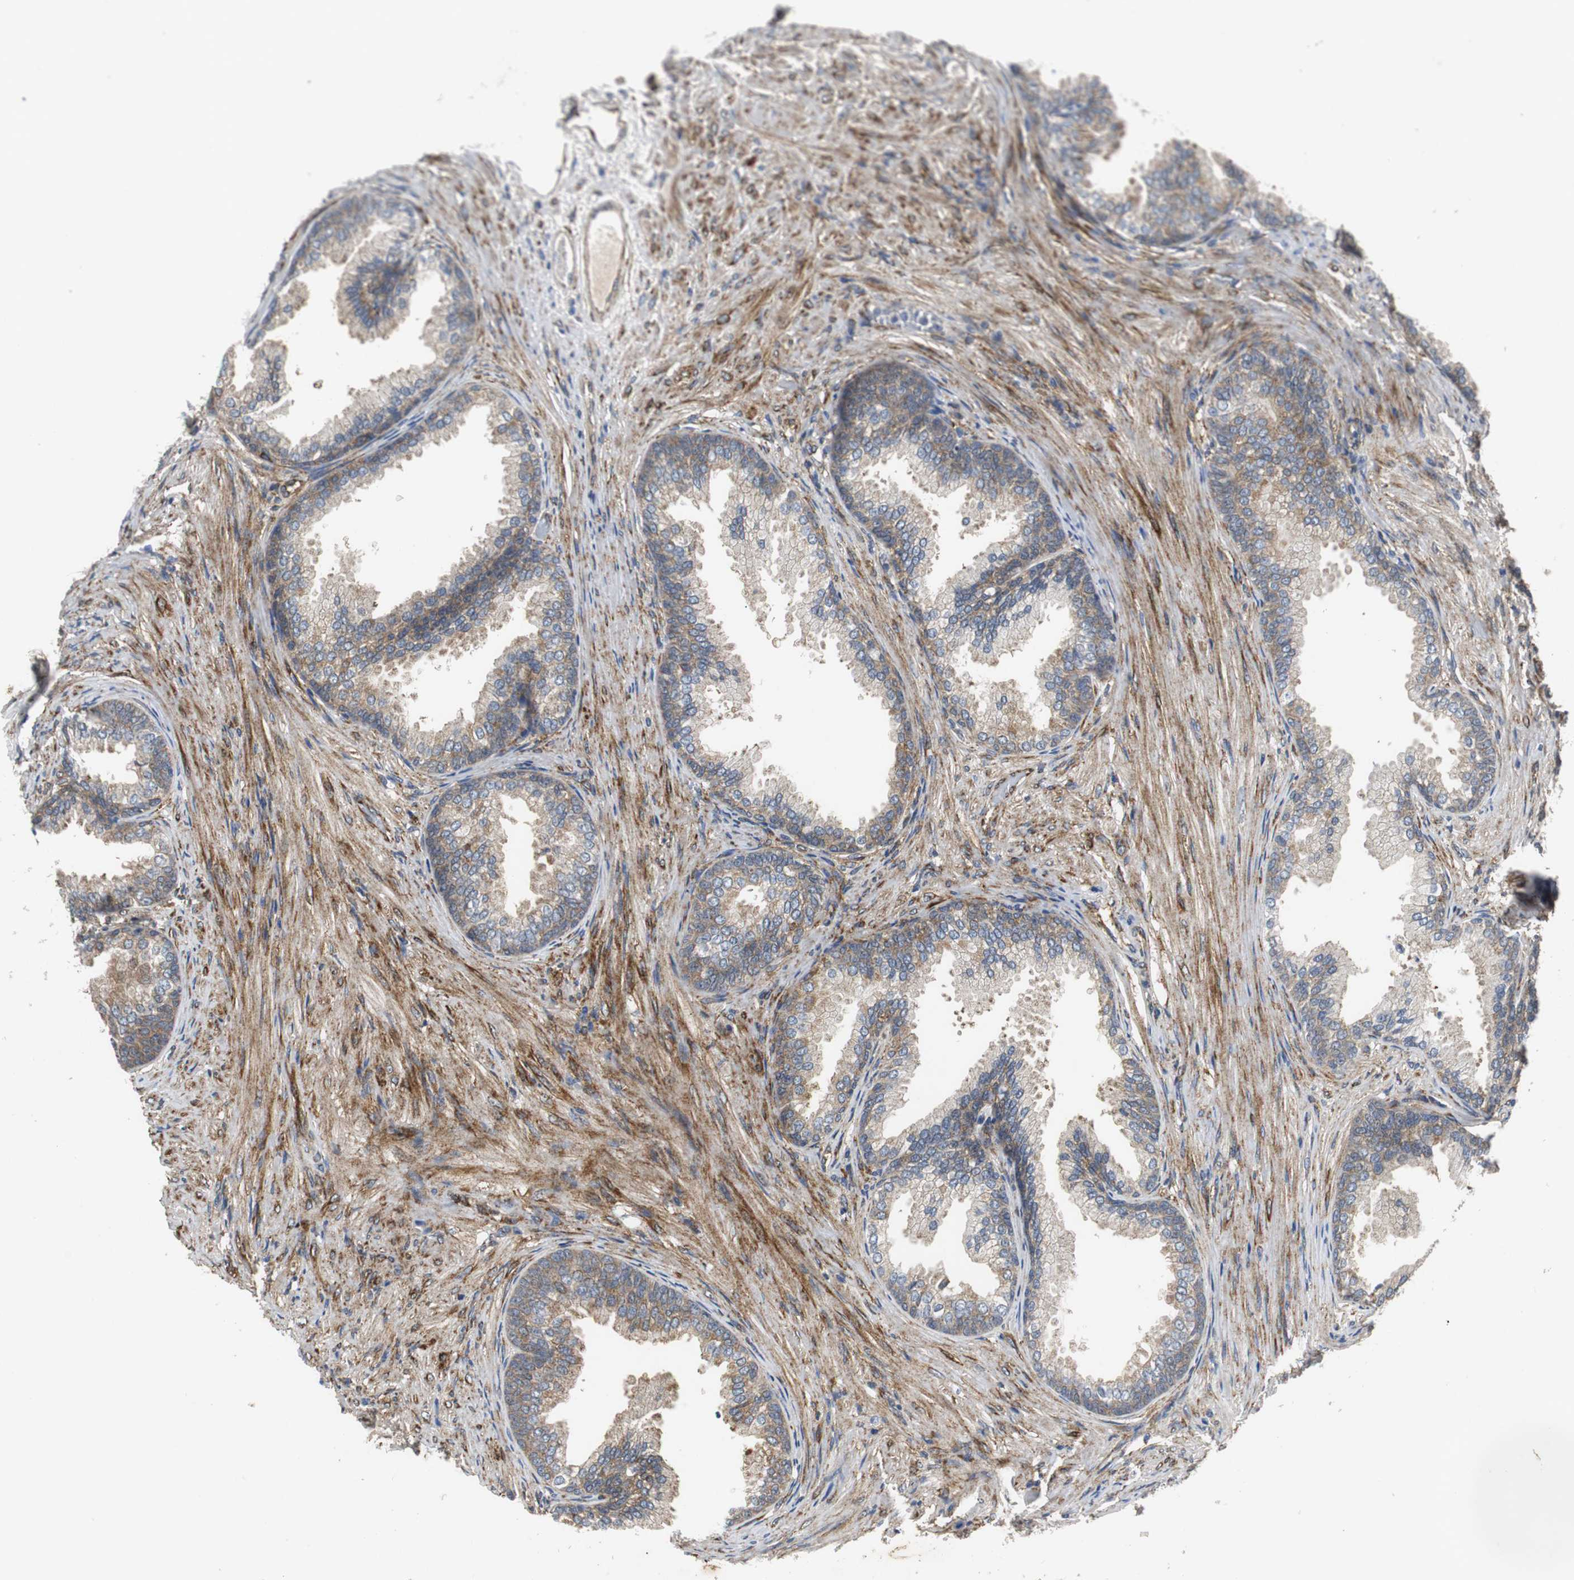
{"staining": {"intensity": "weak", "quantity": ">75%", "location": "cytoplasmic/membranous"}, "tissue": "prostate", "cell_type": "Glandular cells", "image_type": "normal", "snomed": [{"axis": "morphology", "description": "Normal tissue, NOS"}, {"axis": "topography", "description": "Prostate"}], "caption": "Protein staining by IHC demonstrates weak cytoplasmic/membranous expression in approximately >75% of glandular cells in normal prostate. Using DAB (3,3'-diaminobenzidine) (brown) and hematoxylin (blue) stains, captured at high magnification using brightfield microscopy.", "gene": "ISCU", "patient": {"sex": "male", "age": 76}}